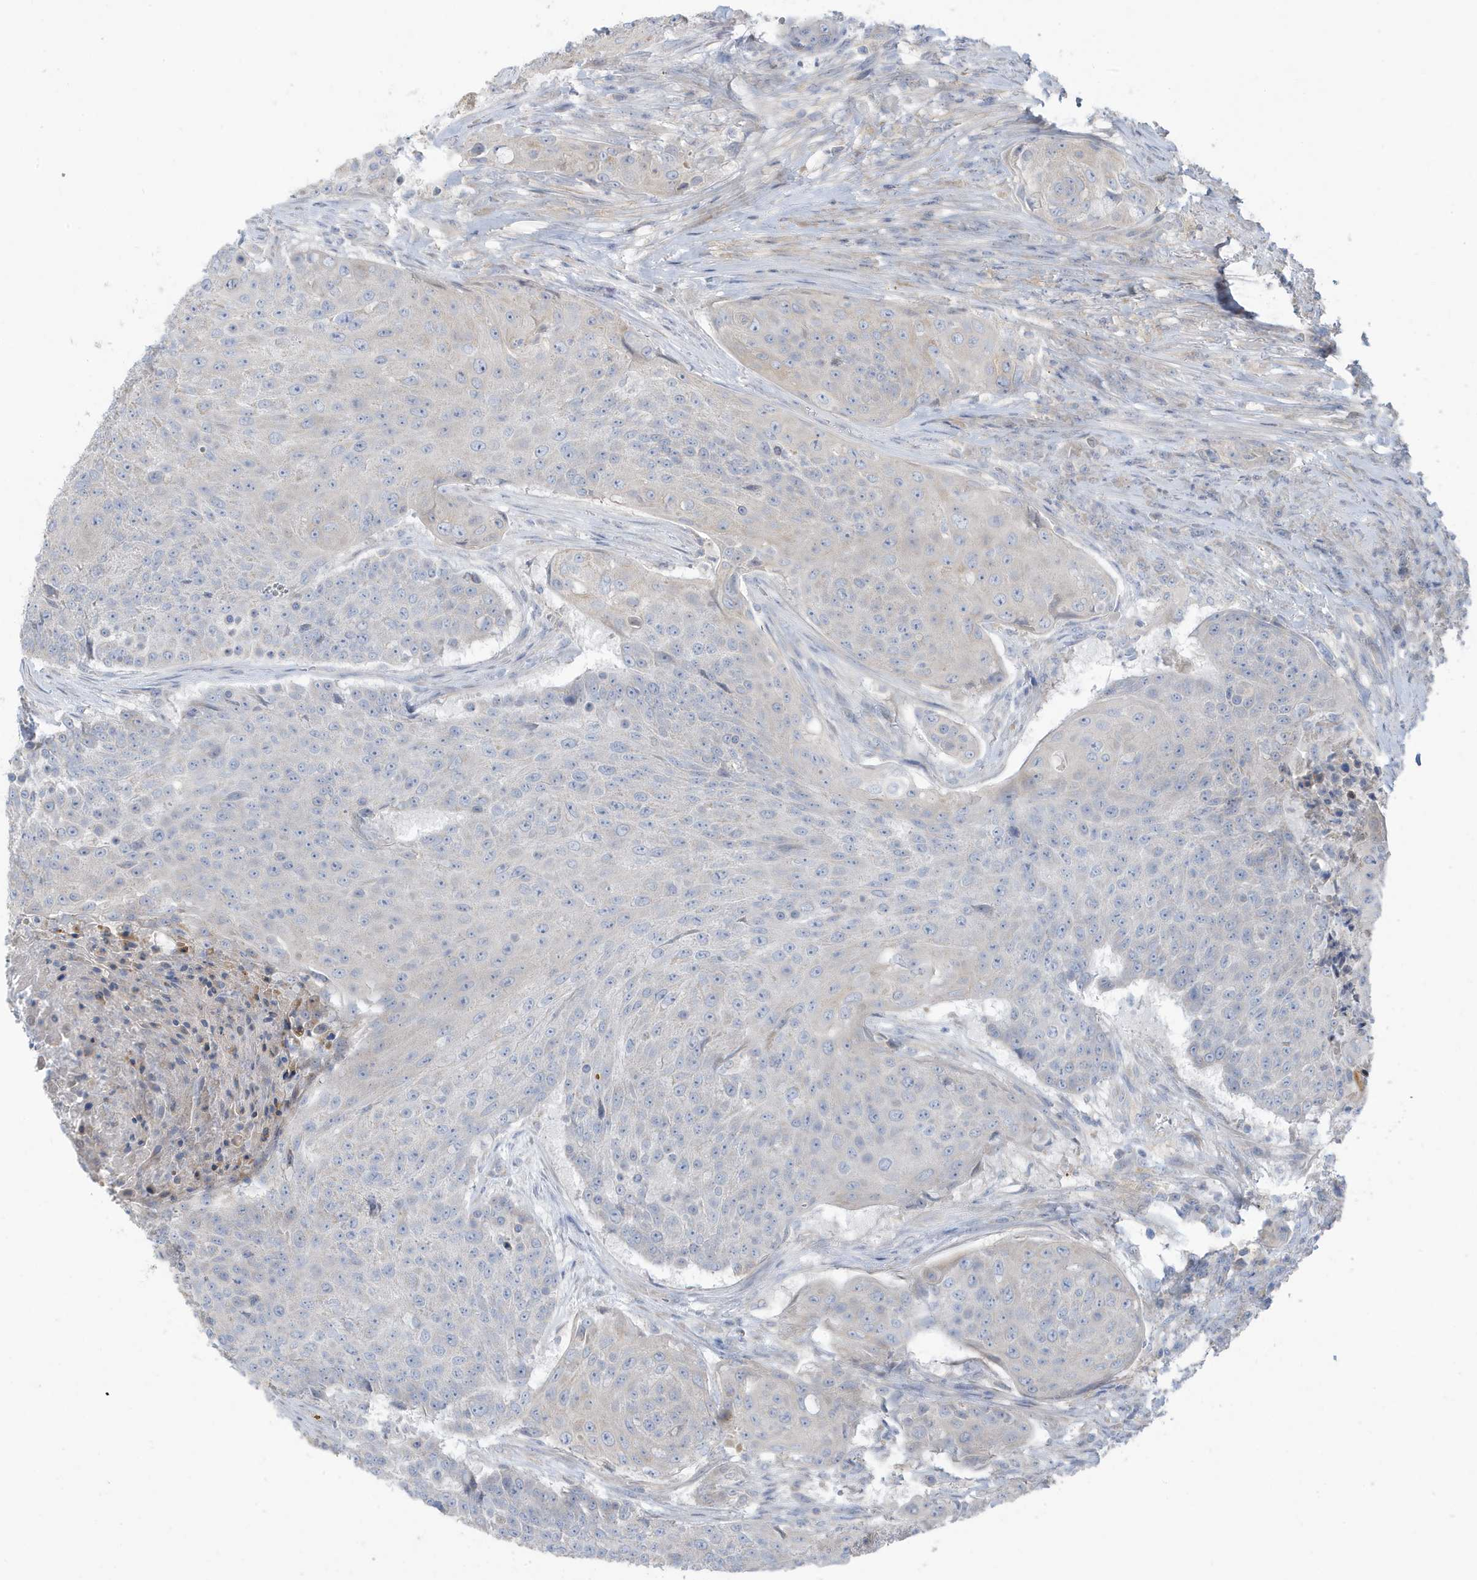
{"staining": {"intensity": "negative", "quantity": "none", "location": "none"}, "tissue": "urothelial cancer", "cell_type": "Tumor cells", "image_type": "cancer", "snomed": [{"axis": "morphology", "description": "Urothelial carcinoma, High grade"}, {"axis": "topography", "description": "Urinary bladder"}], "caption": "Immunohistochemical staining of human urothelial carcinoma (high-grade) exhibits no significant staining in tumor cells.", "gene": "ATP13A5", "patient": {"sex": "female", "age": 63}}